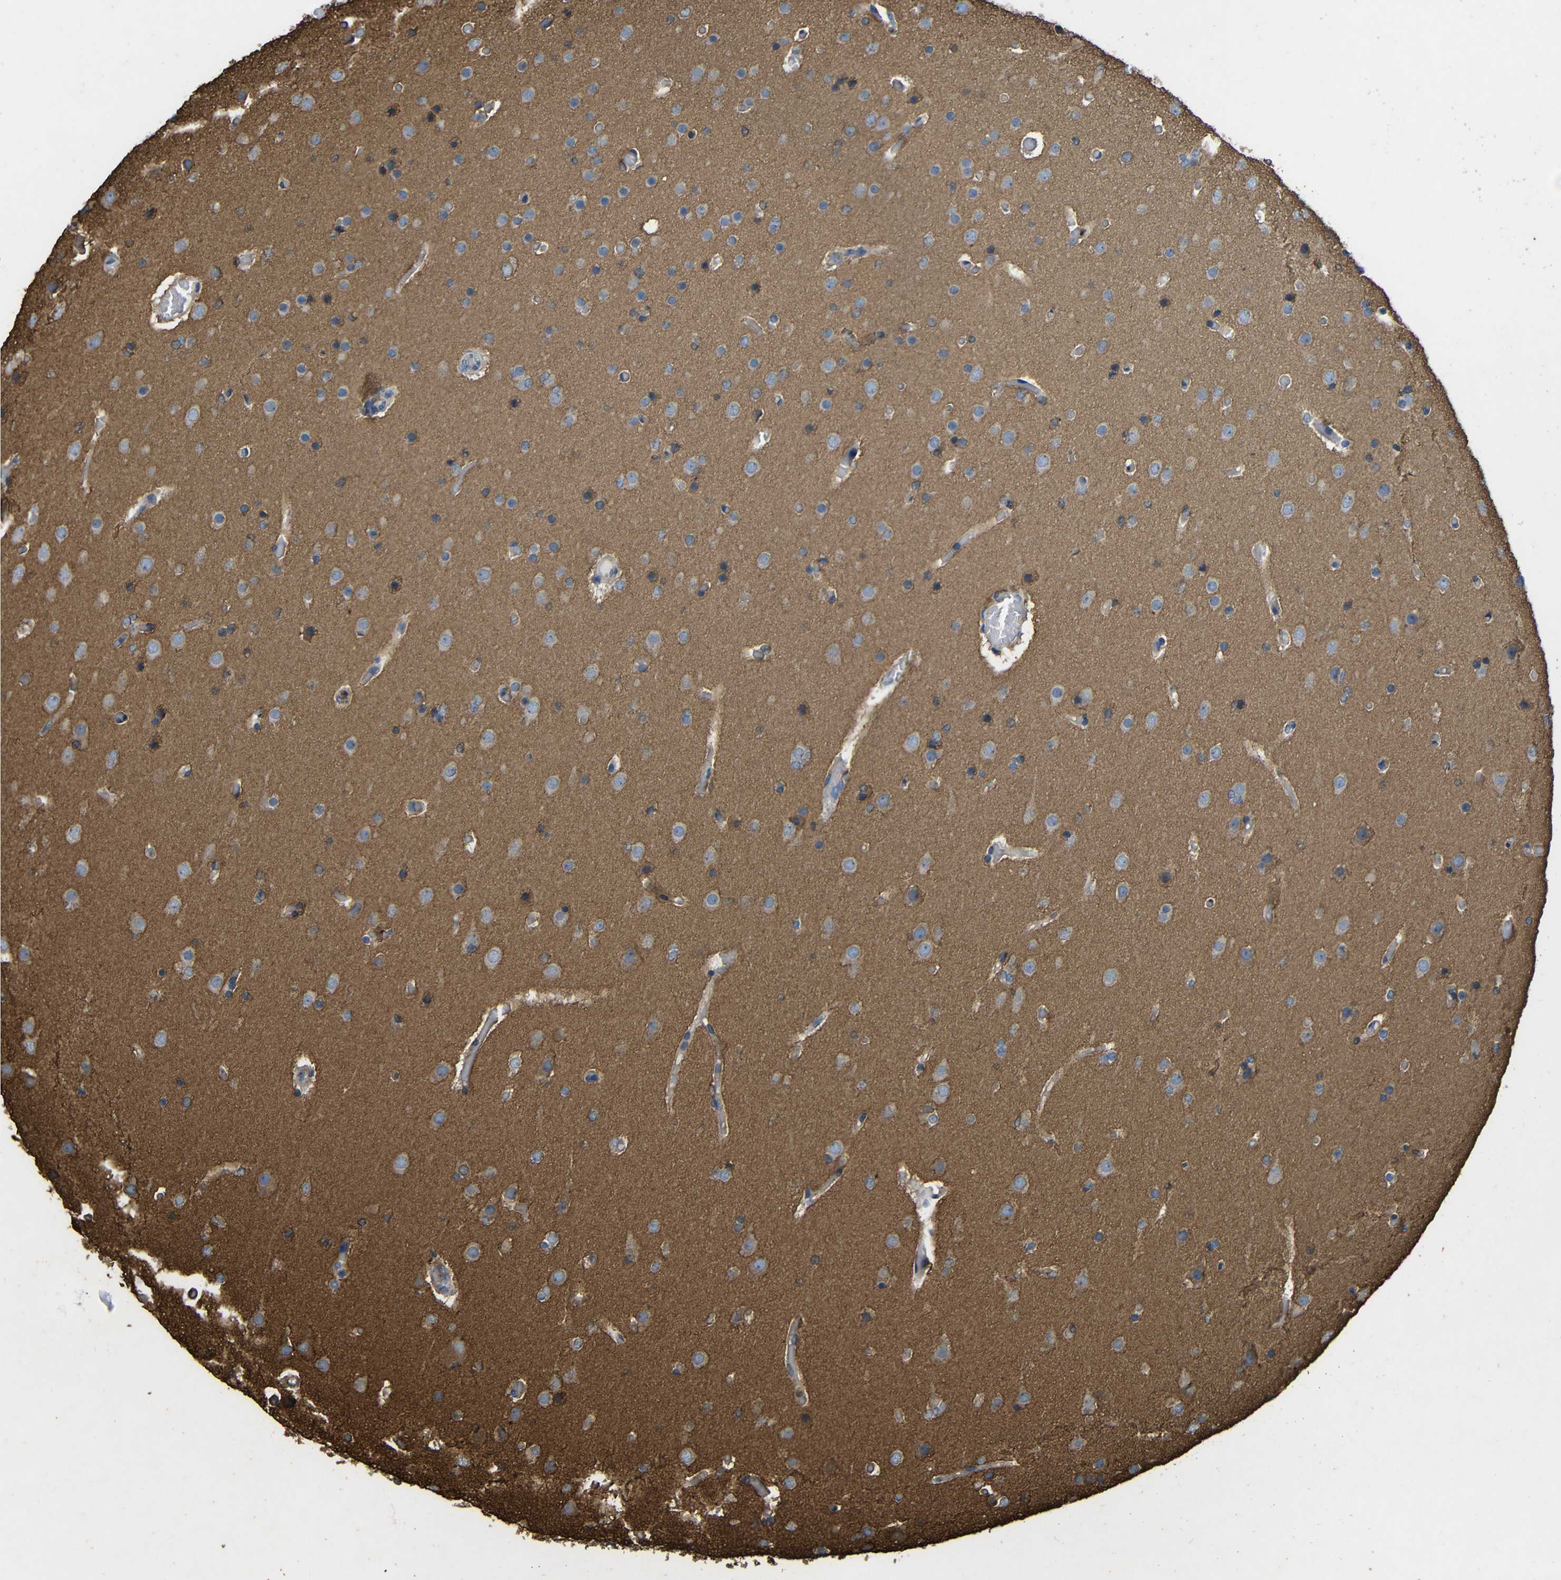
{"staining": {"intensity": "weak", "quantity": "25%-75%", "location": "cytoplasmic/membranous"}, "tissue": "glioma", "cell_type": "Tumor cells", "image_type": "cancer", "snomed": [{"axis": "morphology", "description": "Glioma, malignant, High grade"}, {"axis": "topography", "description": "Cerebral cortex"}], "caption": "Immunohistochemistry (IHC) (DAB (3,3'-diaminobenzidine)) staining of human malignant high-grade glioma reveals weak cytoplasmic/membranous protein expression in about 25%-75% of tumor cells.", "gene": "TREM2", "patient": {"sex": "female", "age": 36}}